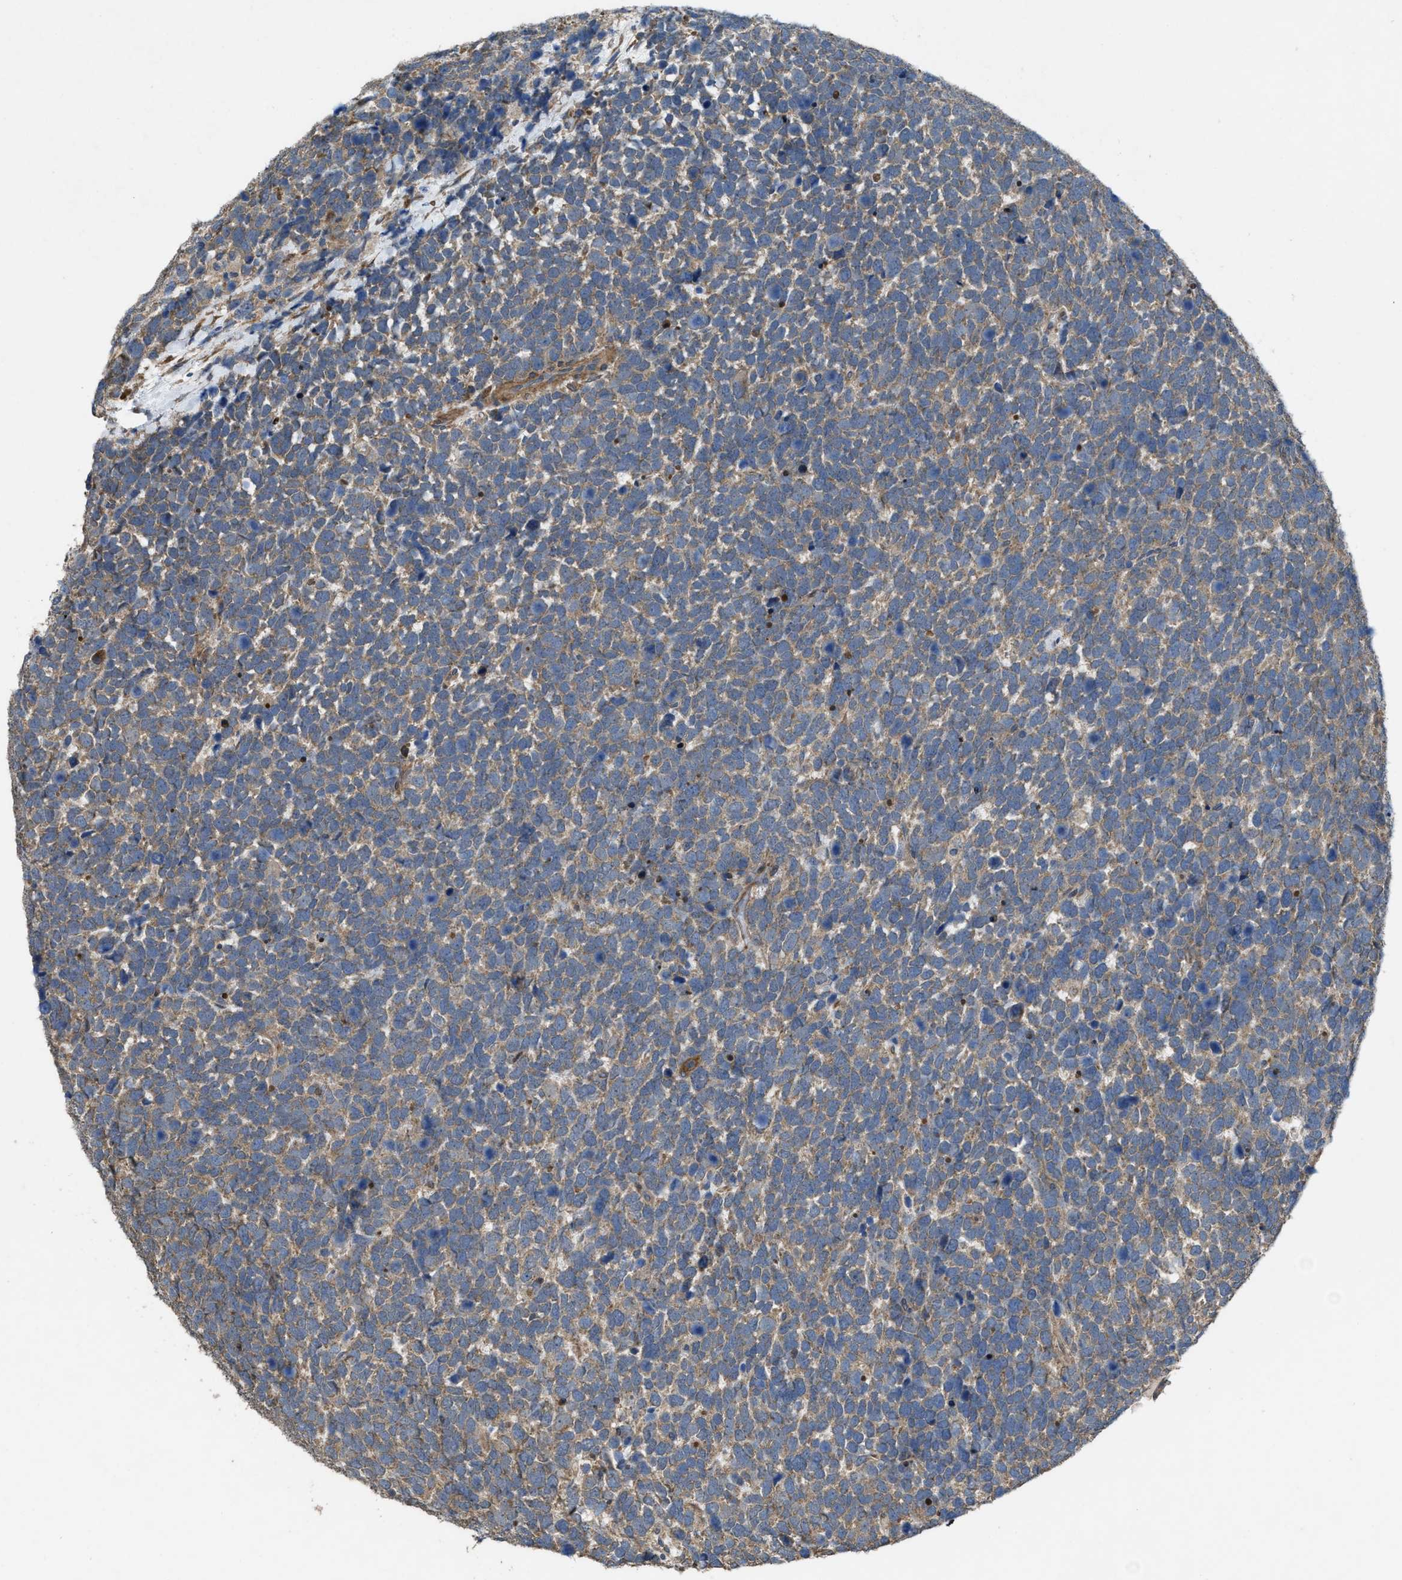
{"staining": {"intensity": "weak", "quantity": ">75%", "location": "cytoplasmic/membranous"}, "tissue": "urothelial cancer", "cell_type": "Tumor cells", "image_type": "cancer", "snomed": [{"axis": "morphology", "description": "Urothelial carcinoma, High grade"}, {"axis": "topography", "description": "Urinary bladder"}], "caption": "IHC staining of urothelial cancer, which displays low levels of weak cytoplasmic/membranous staining in about >75% of tumor cells indicating weak cytoplasmic/membranous protein staining. The staining was performed using DAB (brown) for protein detection and nuclei were counterstained in hematoxylin (blue).", "gene": "ARL6", "patient": {"sex": "female", "age": 82}}